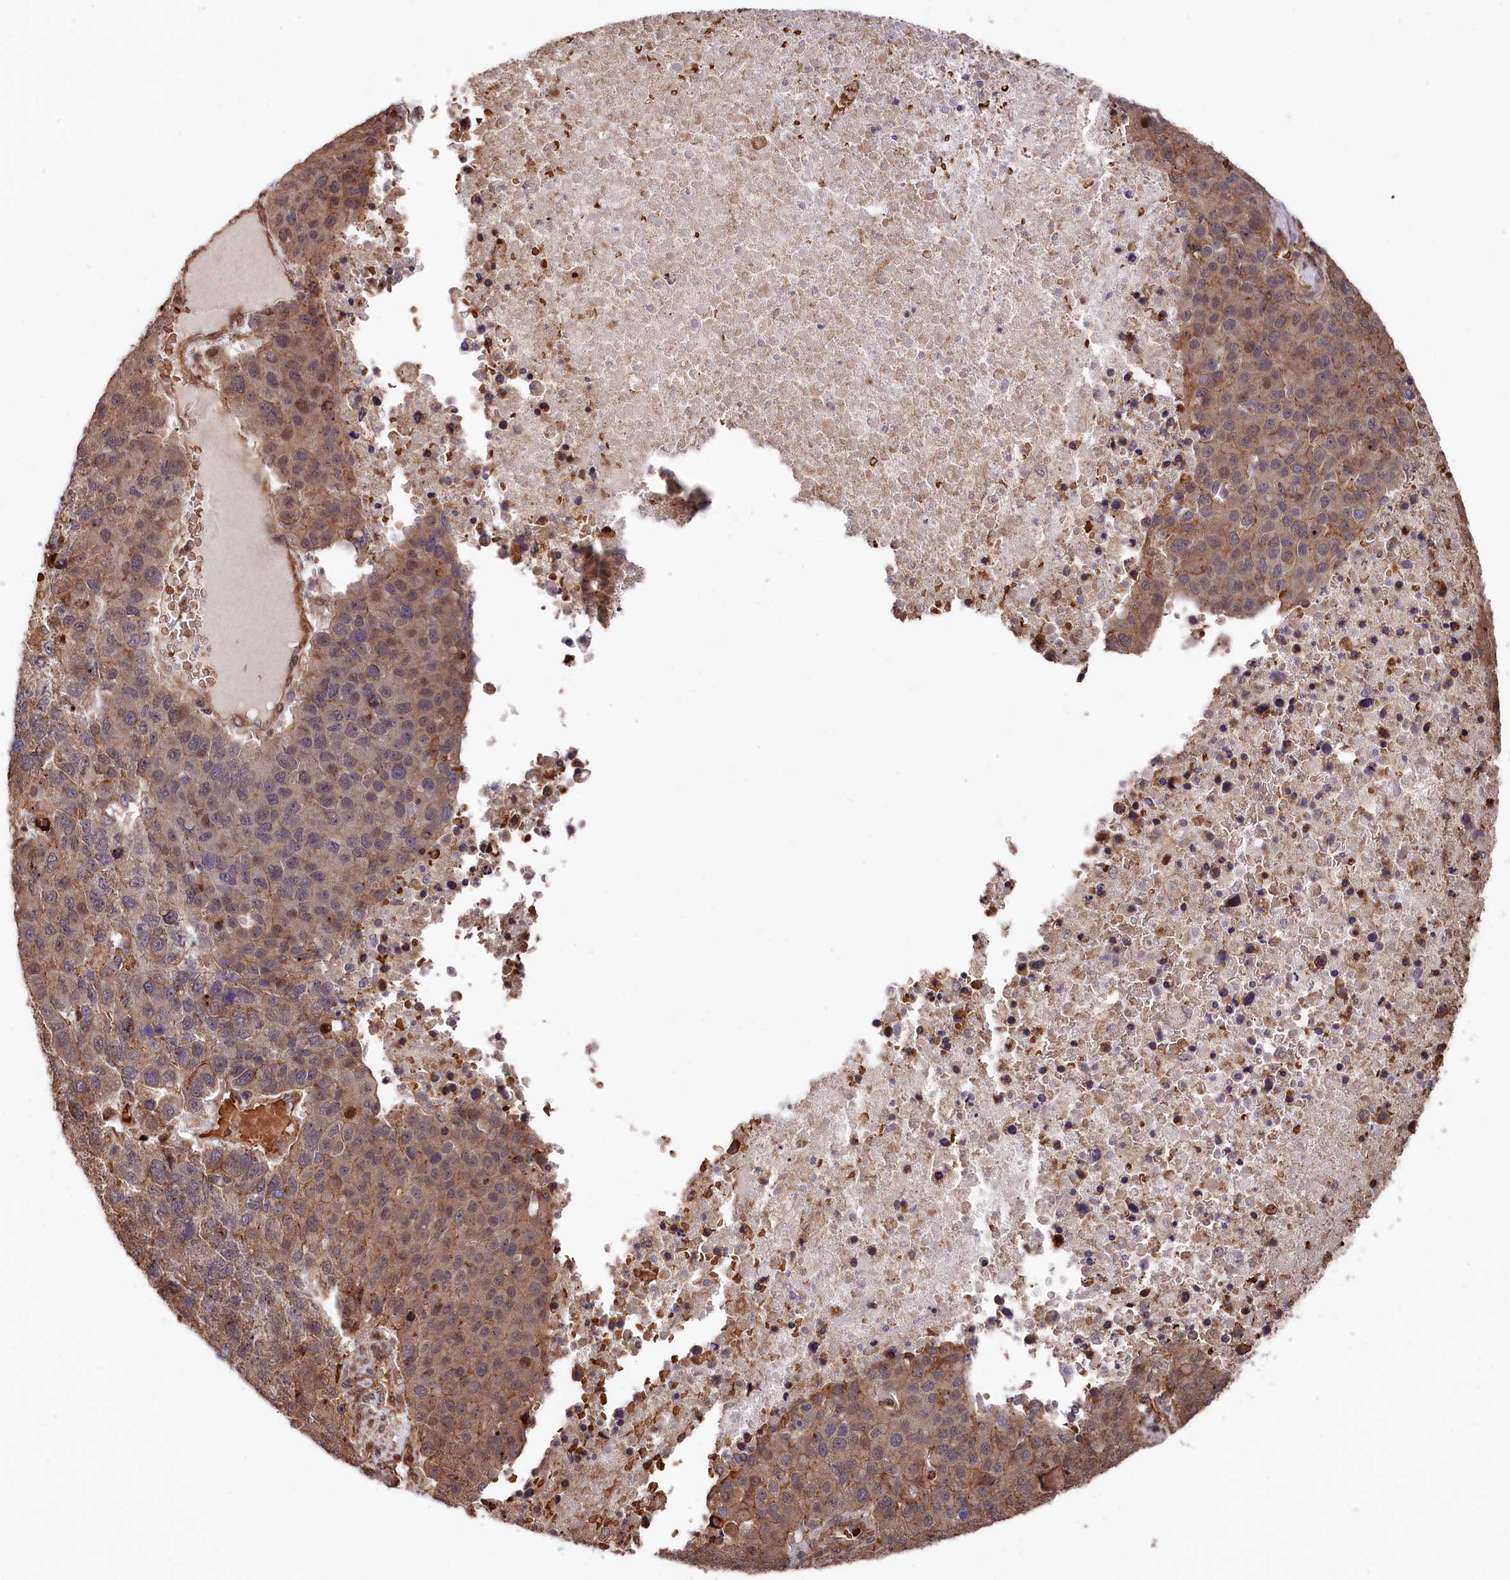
{"staining": {"intensity": "weak", "quantity": ">75%", "location": "cytoplasmic/membranous"}, "tissue": "pancreatic cancer", "cell_type": "Tumor cells", "image_type": "cancer", "snomed": [{"axis": "morphology", "description": "Adenocarcinoma, NOS"}, {"axis": "topography", "description": "Pancreas"}], "caption": "Tumor cells demonstrate low levels of weak cytoplasmic/membranous staining in approximately >75% of cells in adenocarcinoma (pancreatic).", "gene": "TNKS1BP1", "patient": {"sex": "female", "age": 61}}